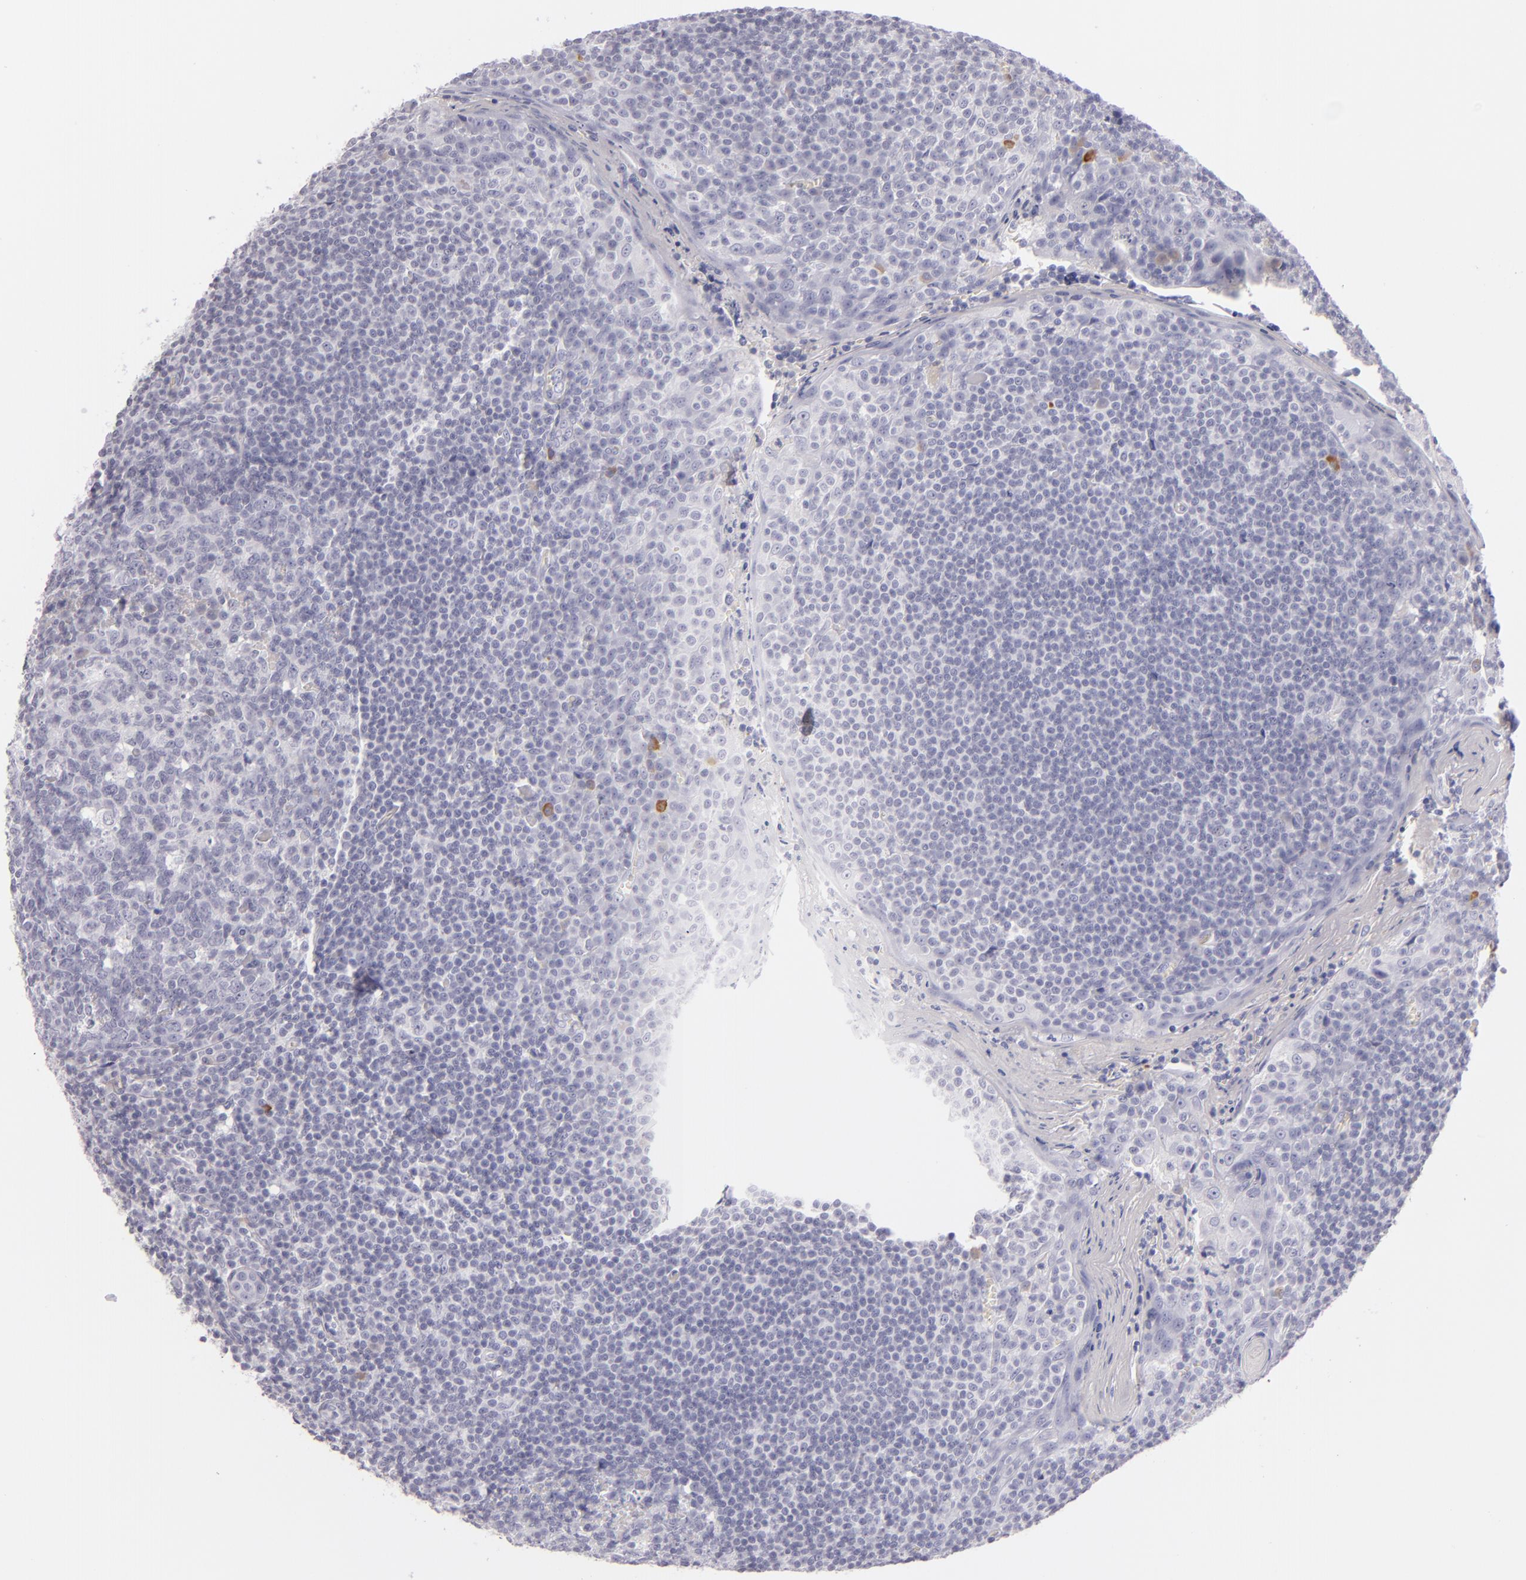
{"staining": {"intensity": "negative", "quantity": "none", "location": "none"}, "tissue": "tonsil", "cell_type": "Germinal center cells", "image_type": "normal", "snomed": [{"axis": "morphology", "description": "Normal tissue, NOS"}, {"axis": "topography", "description": "Tonsil"}], "caption": "Human tonsil stained for a protein using immunohistochemistry demonstrates no positivity in germinal center cells.", "gene": "F13A1", "patient": {"sex": "male", "age": 31}}